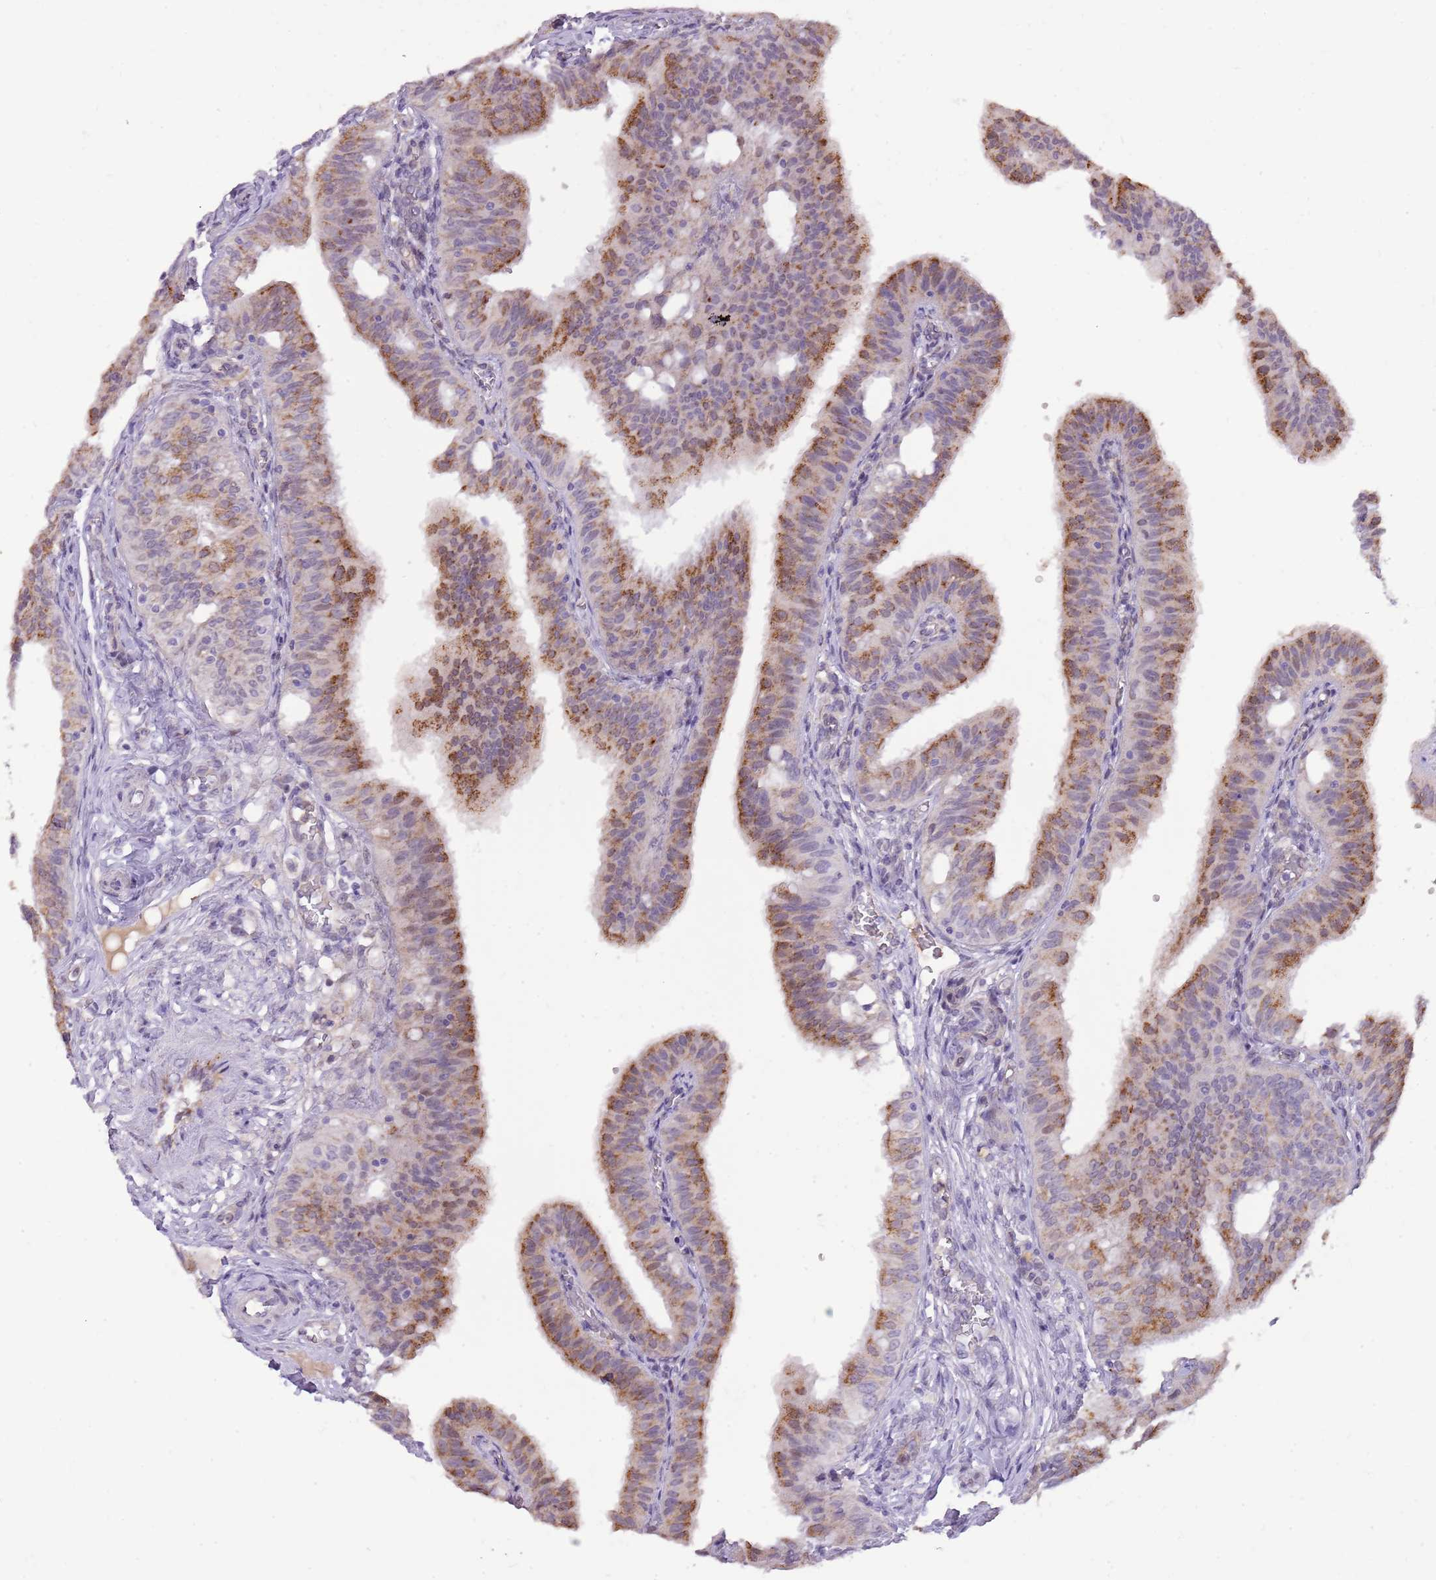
{"staining": {"intensity": "strong", "quantity": ">75%", "location": "cytoplasmic/membranous"}, "tissue": "fallopian tube", "cell_type": "Glandular cells", "image_type": "normal", "snomed": [{"axis": "morphology", "description": "Normal tissue, NOS"}, {"axis": "topography", "description": "Fallopian tube"}, {"axis": "topography", "description": "Ovary"}], "caption": "Fallopian tube stained with immunohistochemistry shows strong cytoplasmic/membranous positivity in approximately >75% of glandular cells.", "gene": "PCNX1", "patient": {"sex": "female", "age": 42}}